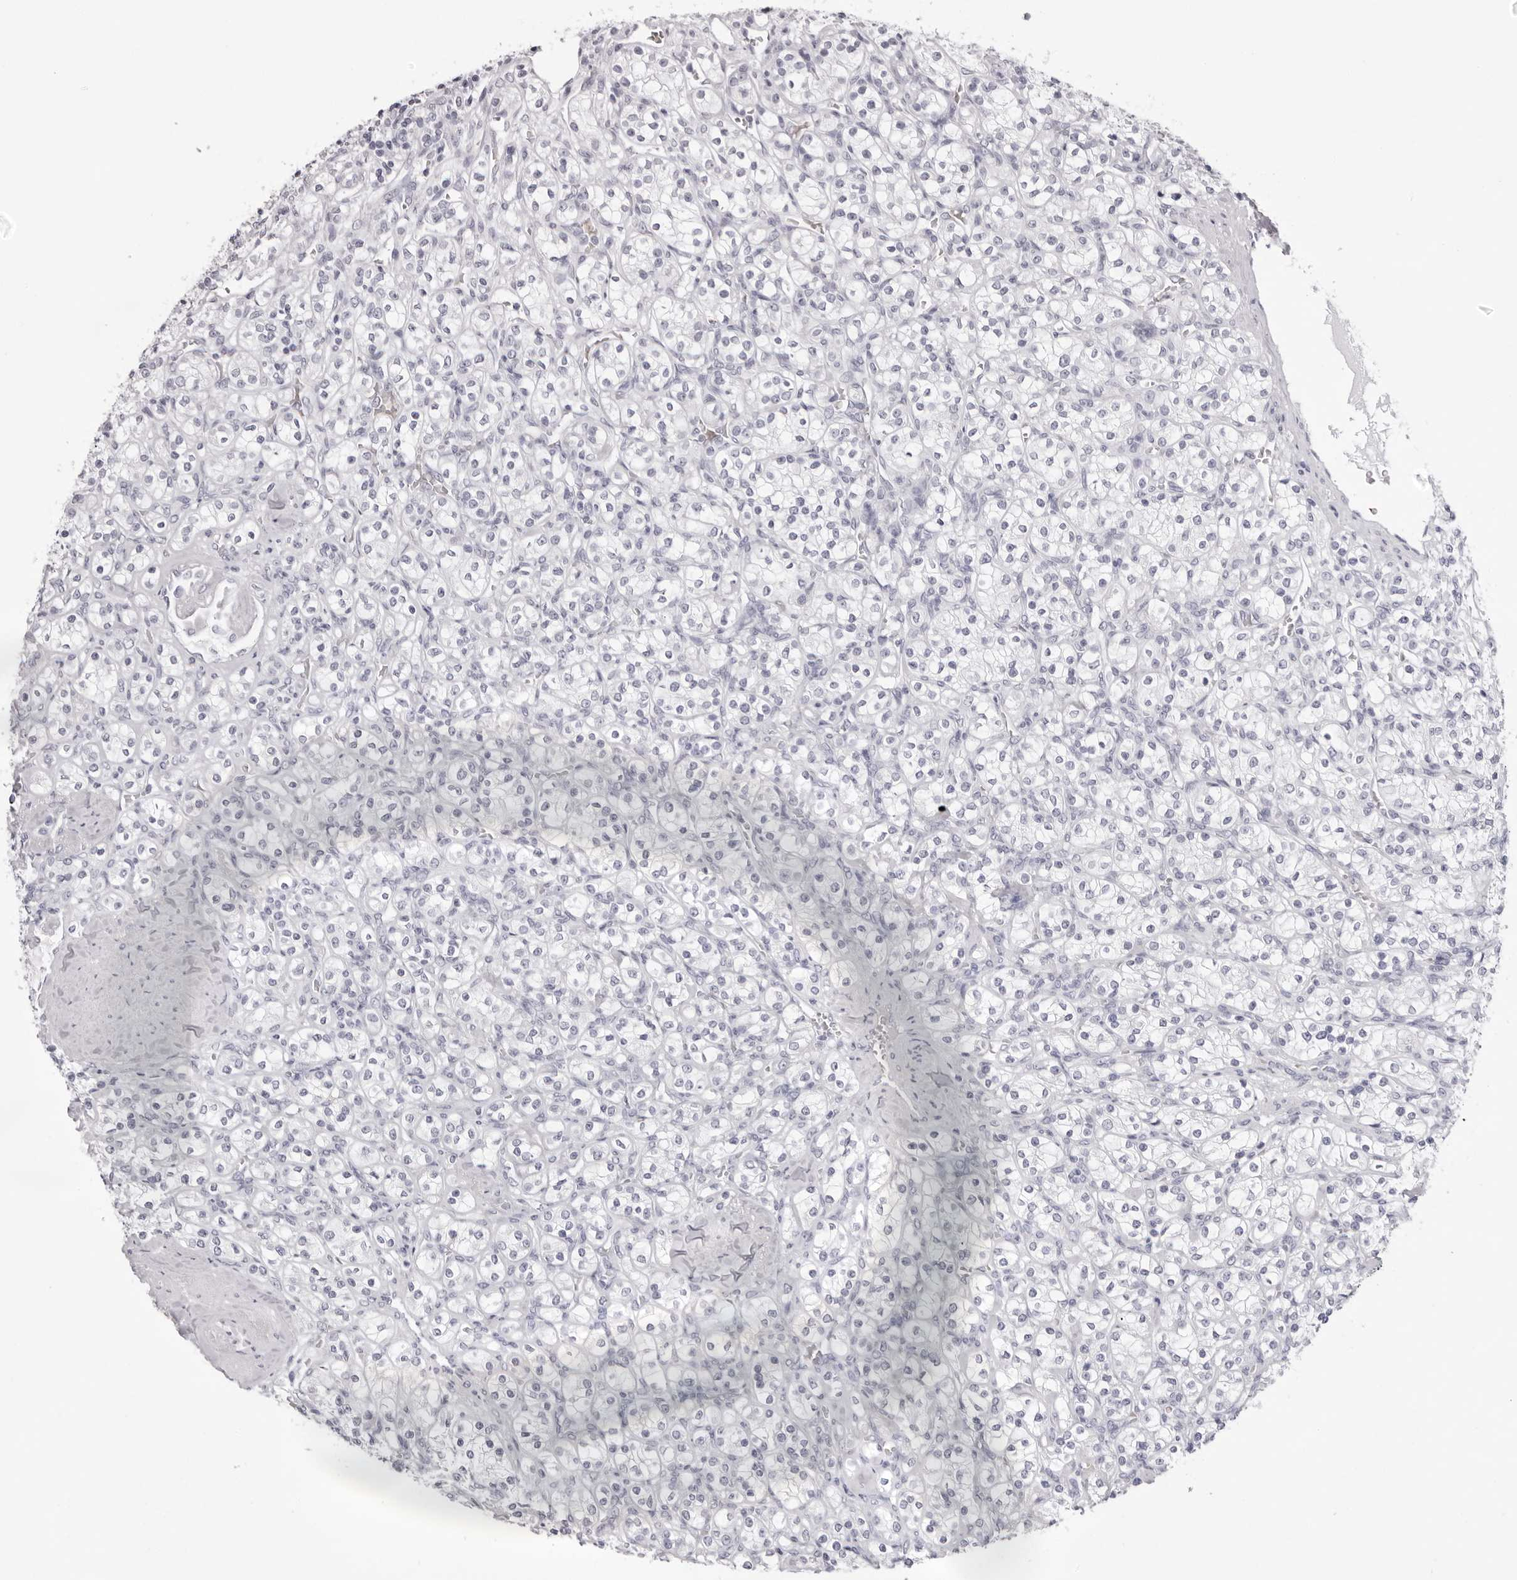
{"staining": {"intensity": "negative", "quantity": "none", "location": "none"}, "tissue": "renal cancer", "cell_type": "Tumor cells", "image_type": "cancer", "snomed": [{"axis": "morphology", "description": "Adenocarcinoma, NOS"}, {"axis": "topography", "description": "Kidney"}], "caption": "Human adenocarcinoma (renal) stained for a protein using immunohistochemistry displays no positivity in tumor cells.", "gene": "SPTA1", "patient": {"sex": "male", "age": 77}}